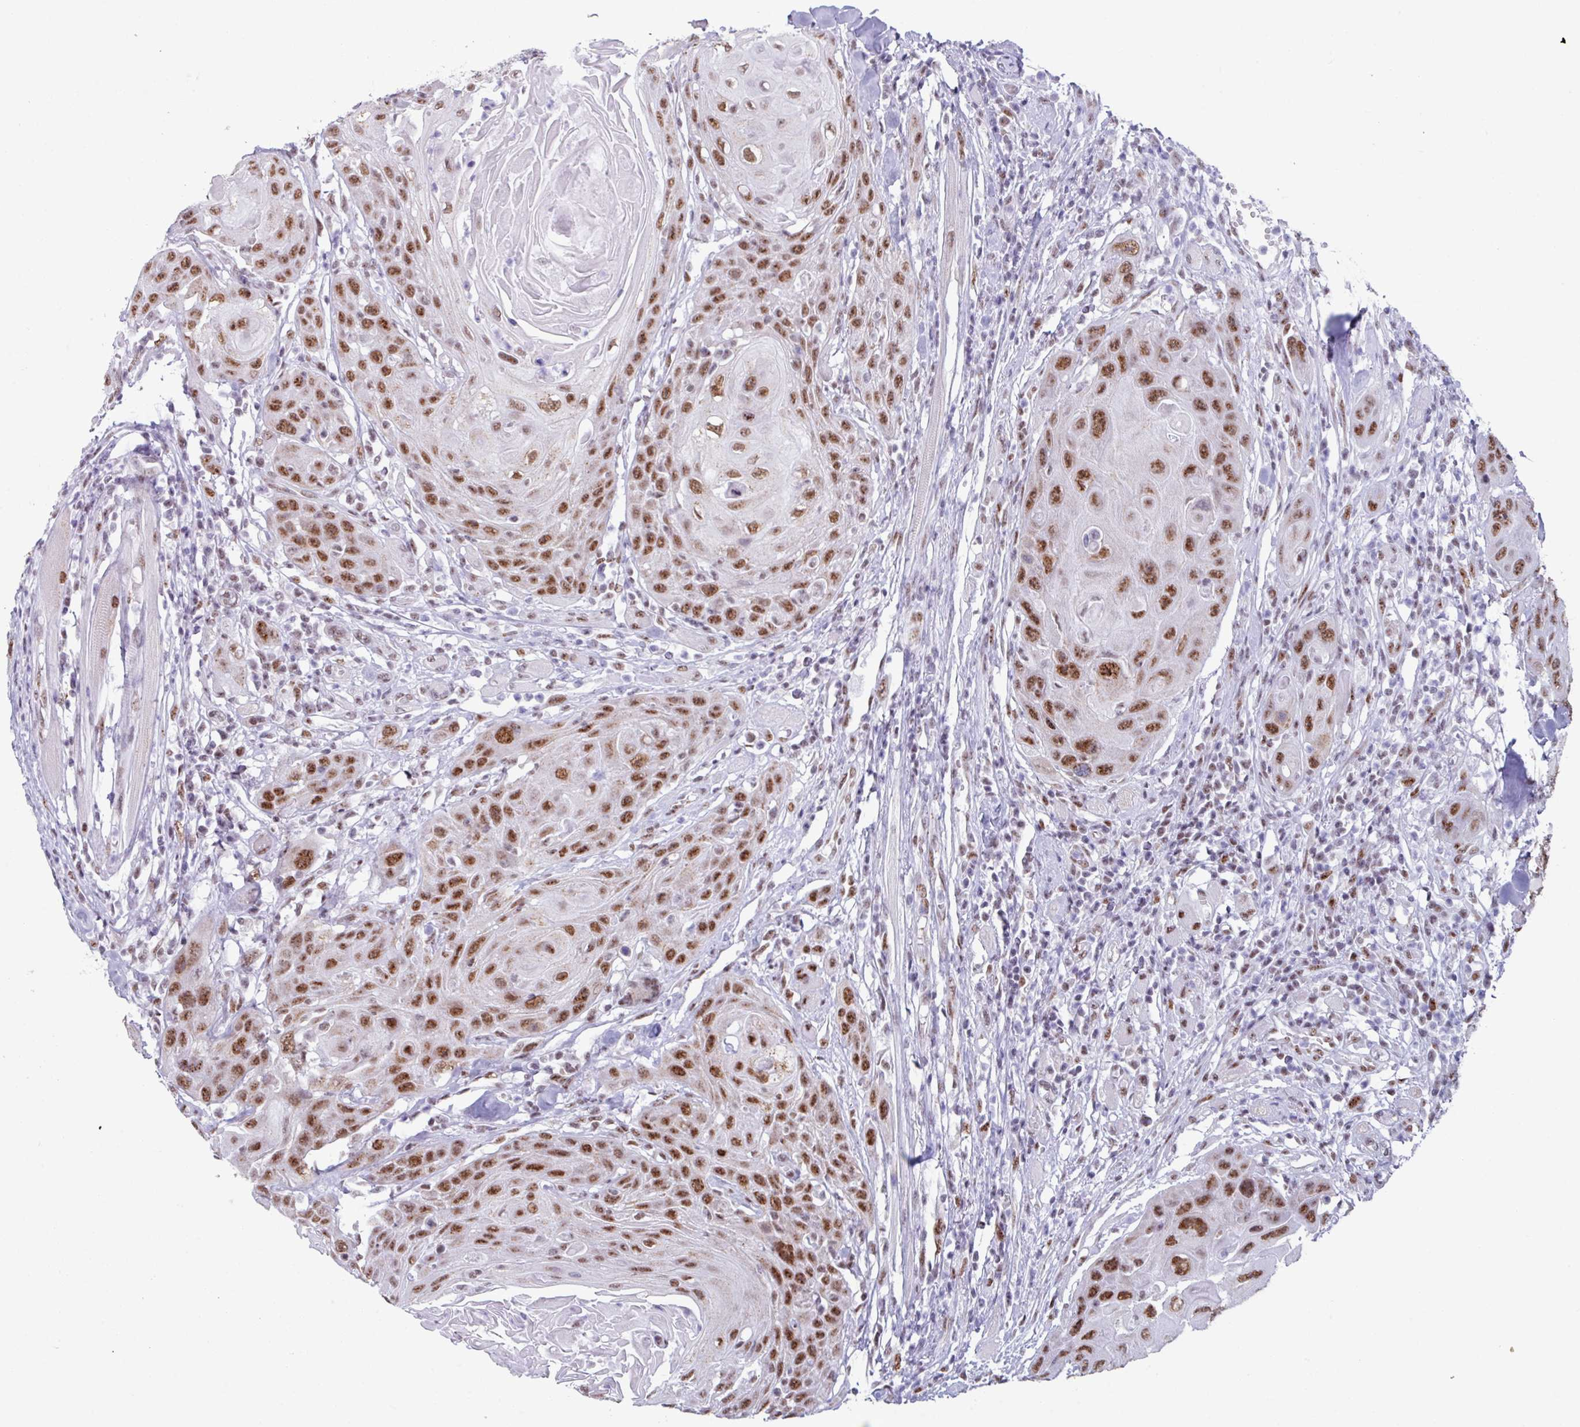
{"staining": {"intensity": "moderate", "quantity": ">75%", "location": "nuclear"}, "tissue": "head and neck cancer", "cell_type": "Tumor cells", "image_type": "cancer", "snomed": [{"axis": "morphology", "description": "Squamous cell carcinoma, NOS"}, {"axis": "topography", "description": "Head-Neck"}], "caption": "Squamous cell carcinoma (head and neck) was stained to show a protein in brown. There is medium levels of moderate nuclear staining in about >75% of tumor cells.", "gene": "PUF60", "patient": {"sex": "female", "age": 59}}